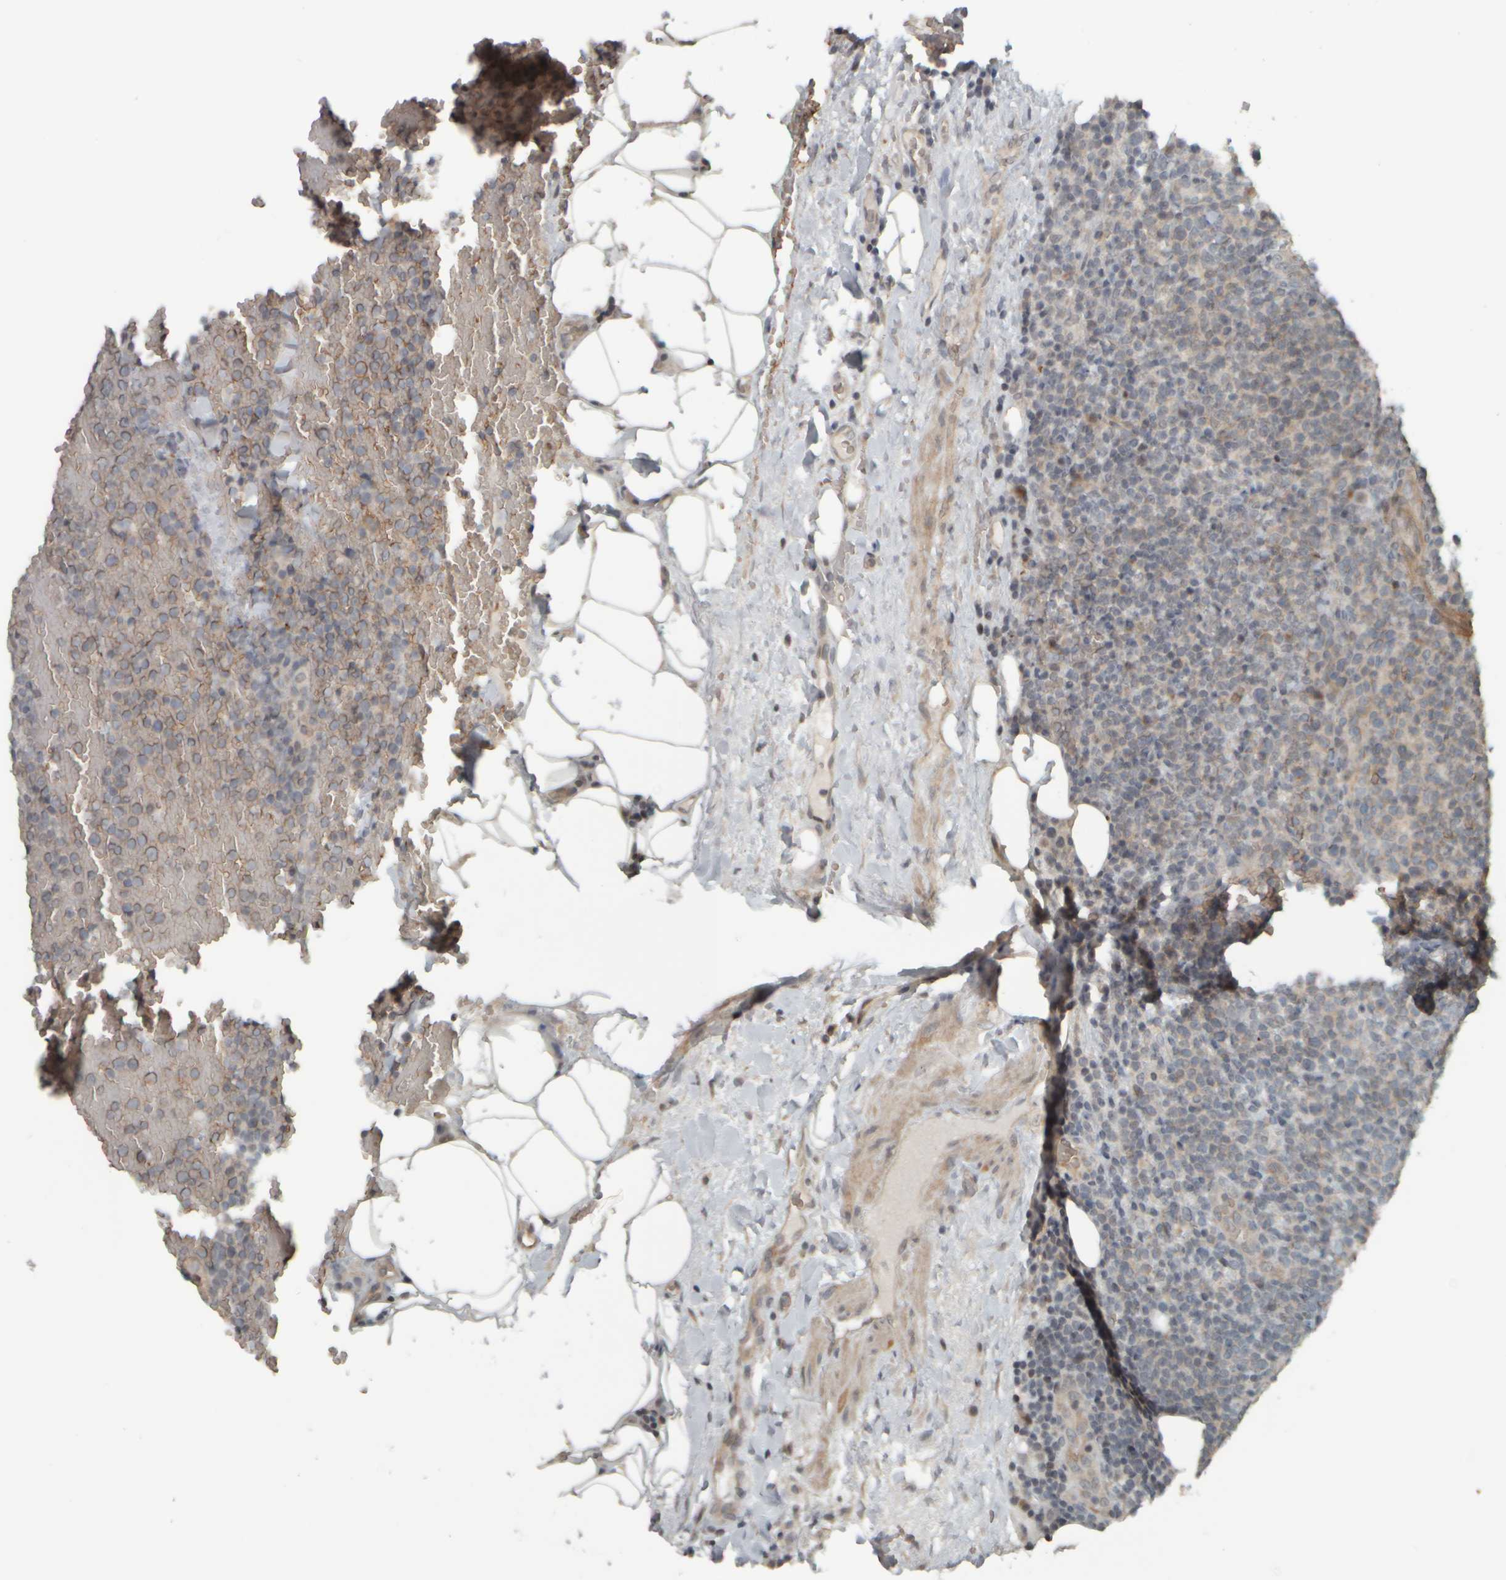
{"staining": {"intensity": "weak", "quantity": "<25%", "location": "cytoplasmic/membranous"}, "tissue": "lymphoma", "cell_type": "Tumor cells", "image_type": "cancer", "snomed": [{"axis": "morphology", "description": "Malignant lymphoma, non-Hodgkin's type, High grade"}, {"axis": "topography", "description": "Lymph node"}], "caption": "Immunohistochemistry of human malignant lymphoma, non-Hodgkin's type (high-grade) shows no staining in tumor cells. (Immunohistochemistry (ihc), brightfield microscopy, high magnification).", "gene": "NAPG", "patient": {"sex": "male", "age": 61}}